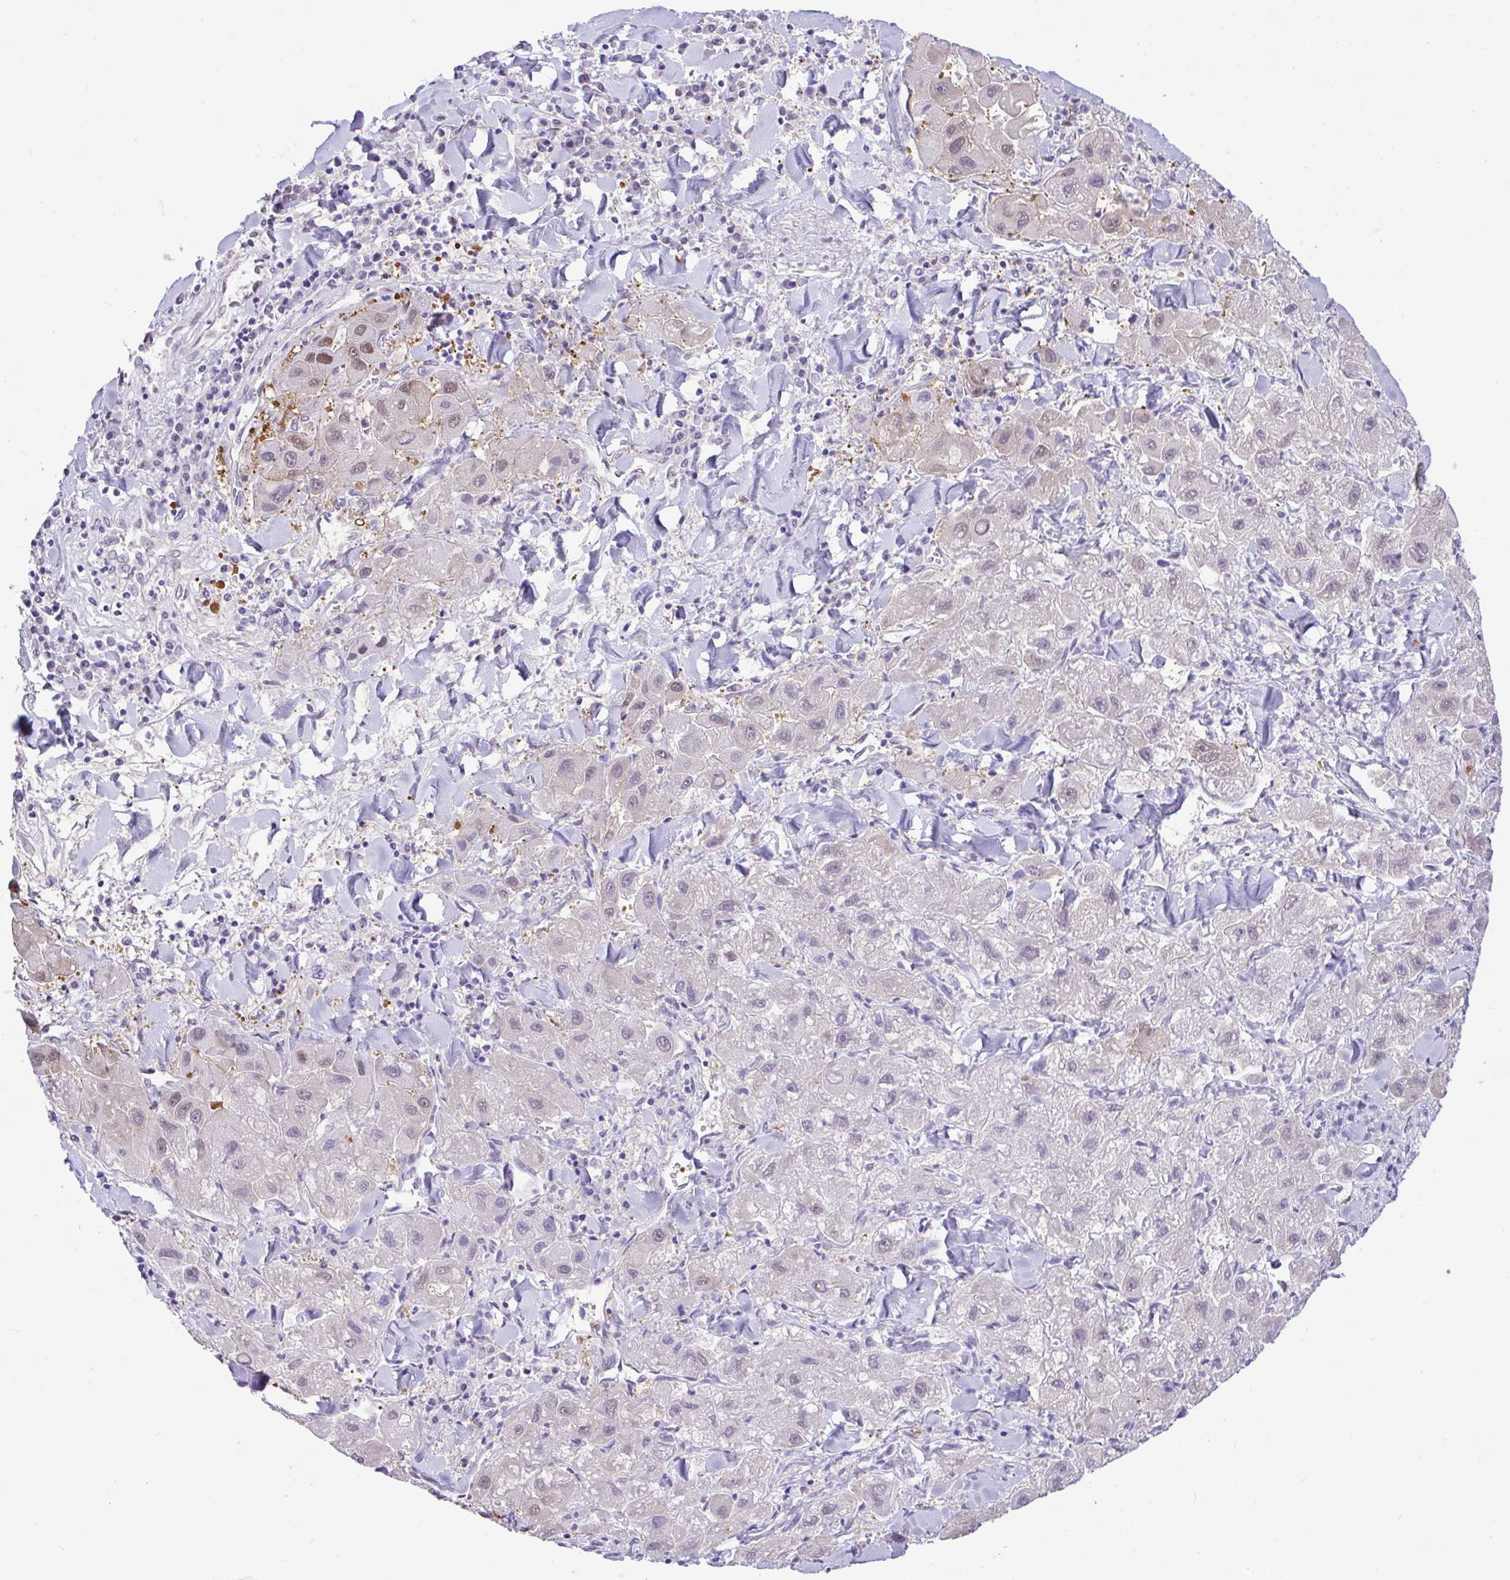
{"staining": {"intensity": "weak", "quantity": "<25%", "location": "nuclear"}, "tissue": "liver cancer", "cell_type": "Tumor cells", "image_type": "cancer", "snomed": [{"axis": "morphology", "description": "Carcinoma, Hepatocellular, NOS"}, {"axis": "topography", "description": "Liver"}], "caption": "There is no significant expression in tumor cells of hepatocellular carcinoma (liver).", "gene": "ZNF485", "patient": {"sex": "male", "age": 24}}